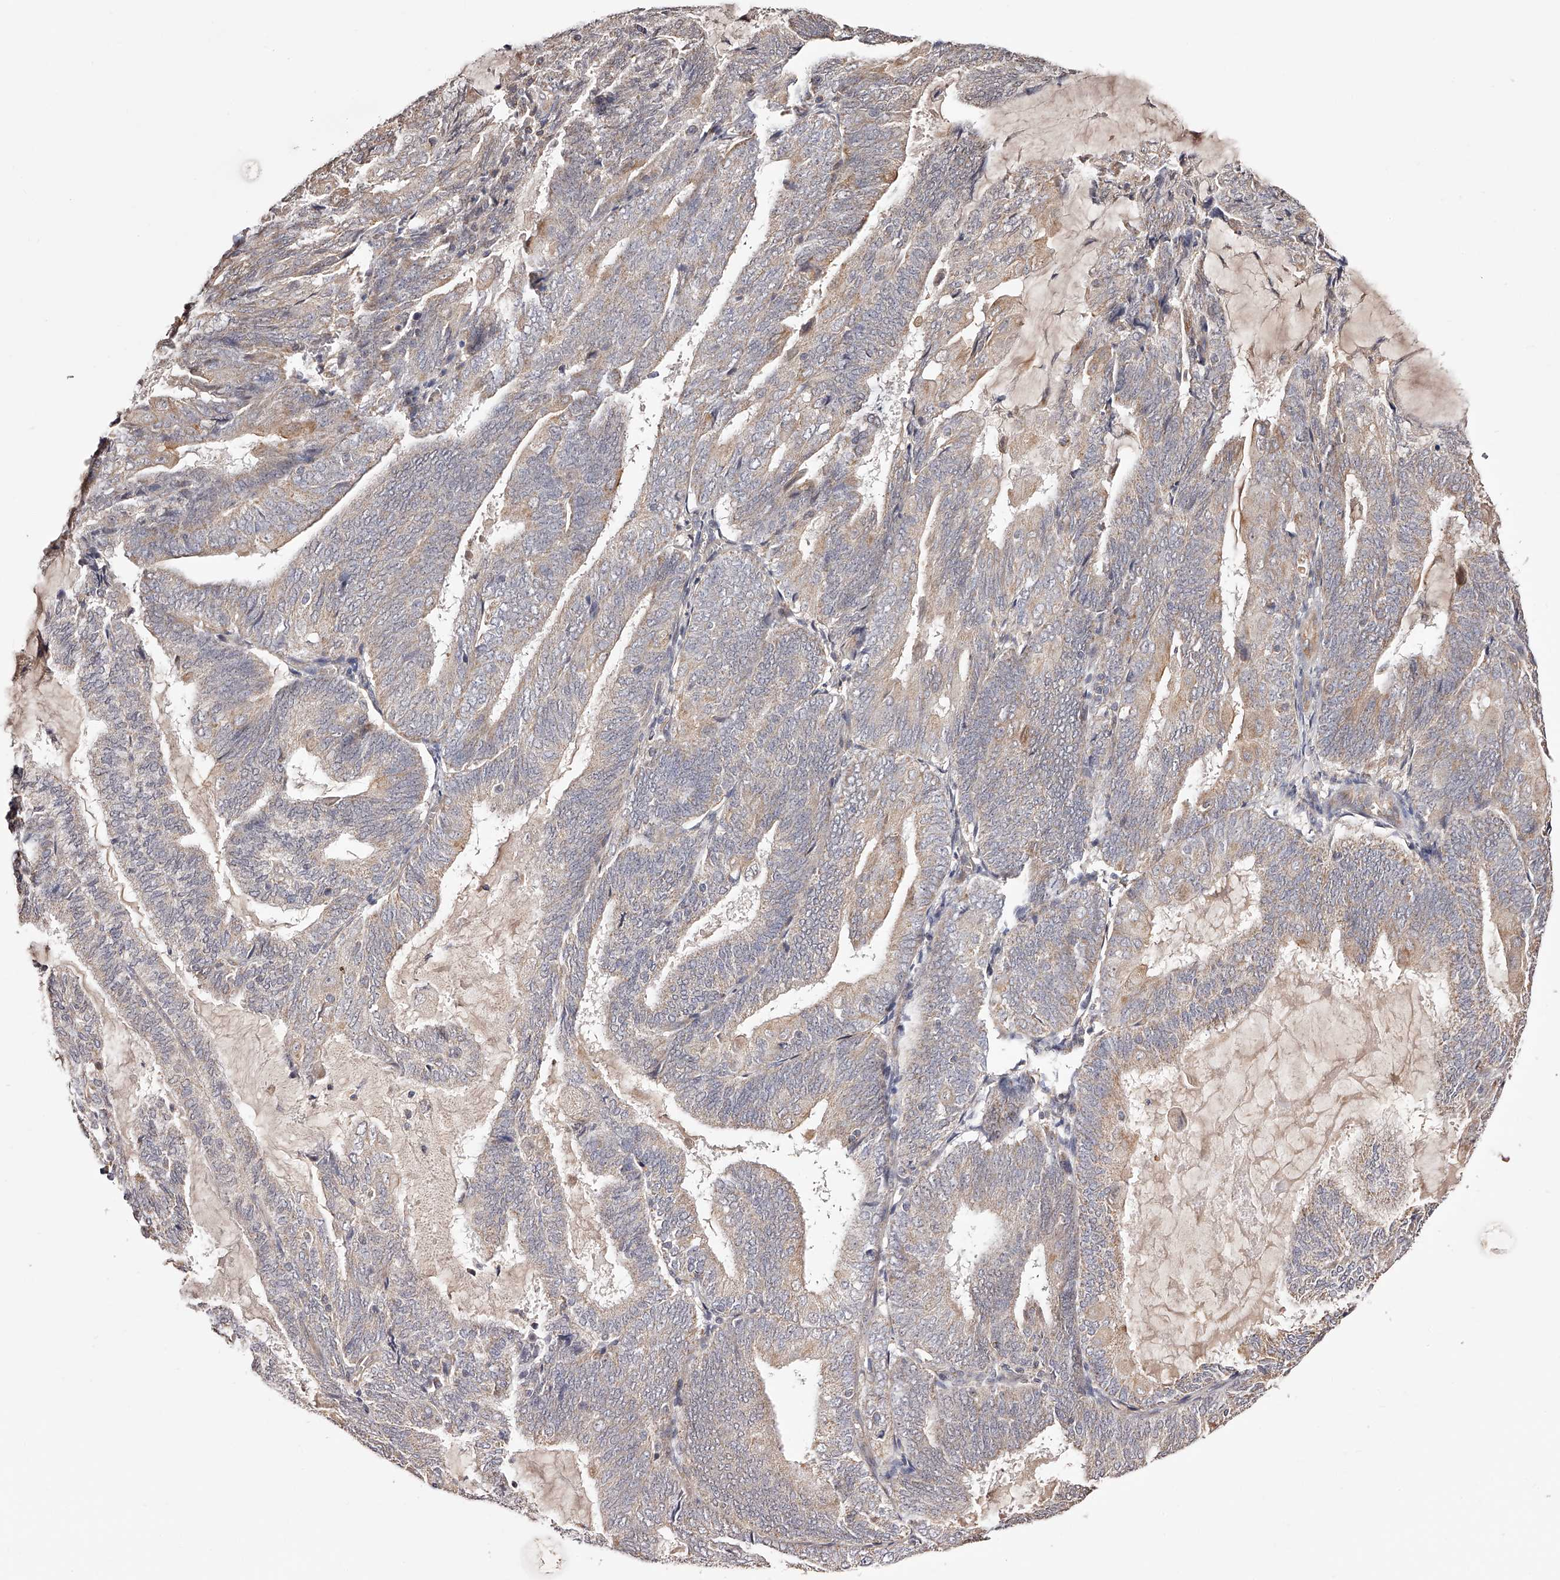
{"staining": {"intensity": "weak", "quantity": "<25%", "location": "cytoplasmic/membranous"}, "tissue": "endometrial cancer", "cell_type": "Tumor cells", "image_type": "cancer", "snomed": [{"axis": "morphology", "description": "Adenocarcinoma, NOS"}, {"axis": "topography", "description": "Endometrium"}], "caption": "Immunohistochemistry (IHC) photomicrograph of endometrial cancer (adenocarcinoma) stained for a protein (brown), which reveals no expression in tumor cells. The staining is performed using DAB brown chromogen with nuclei counter-stained in using hematoxylin.", "gene": "USP21", "patient": {"sex": "female", "age": 81}}